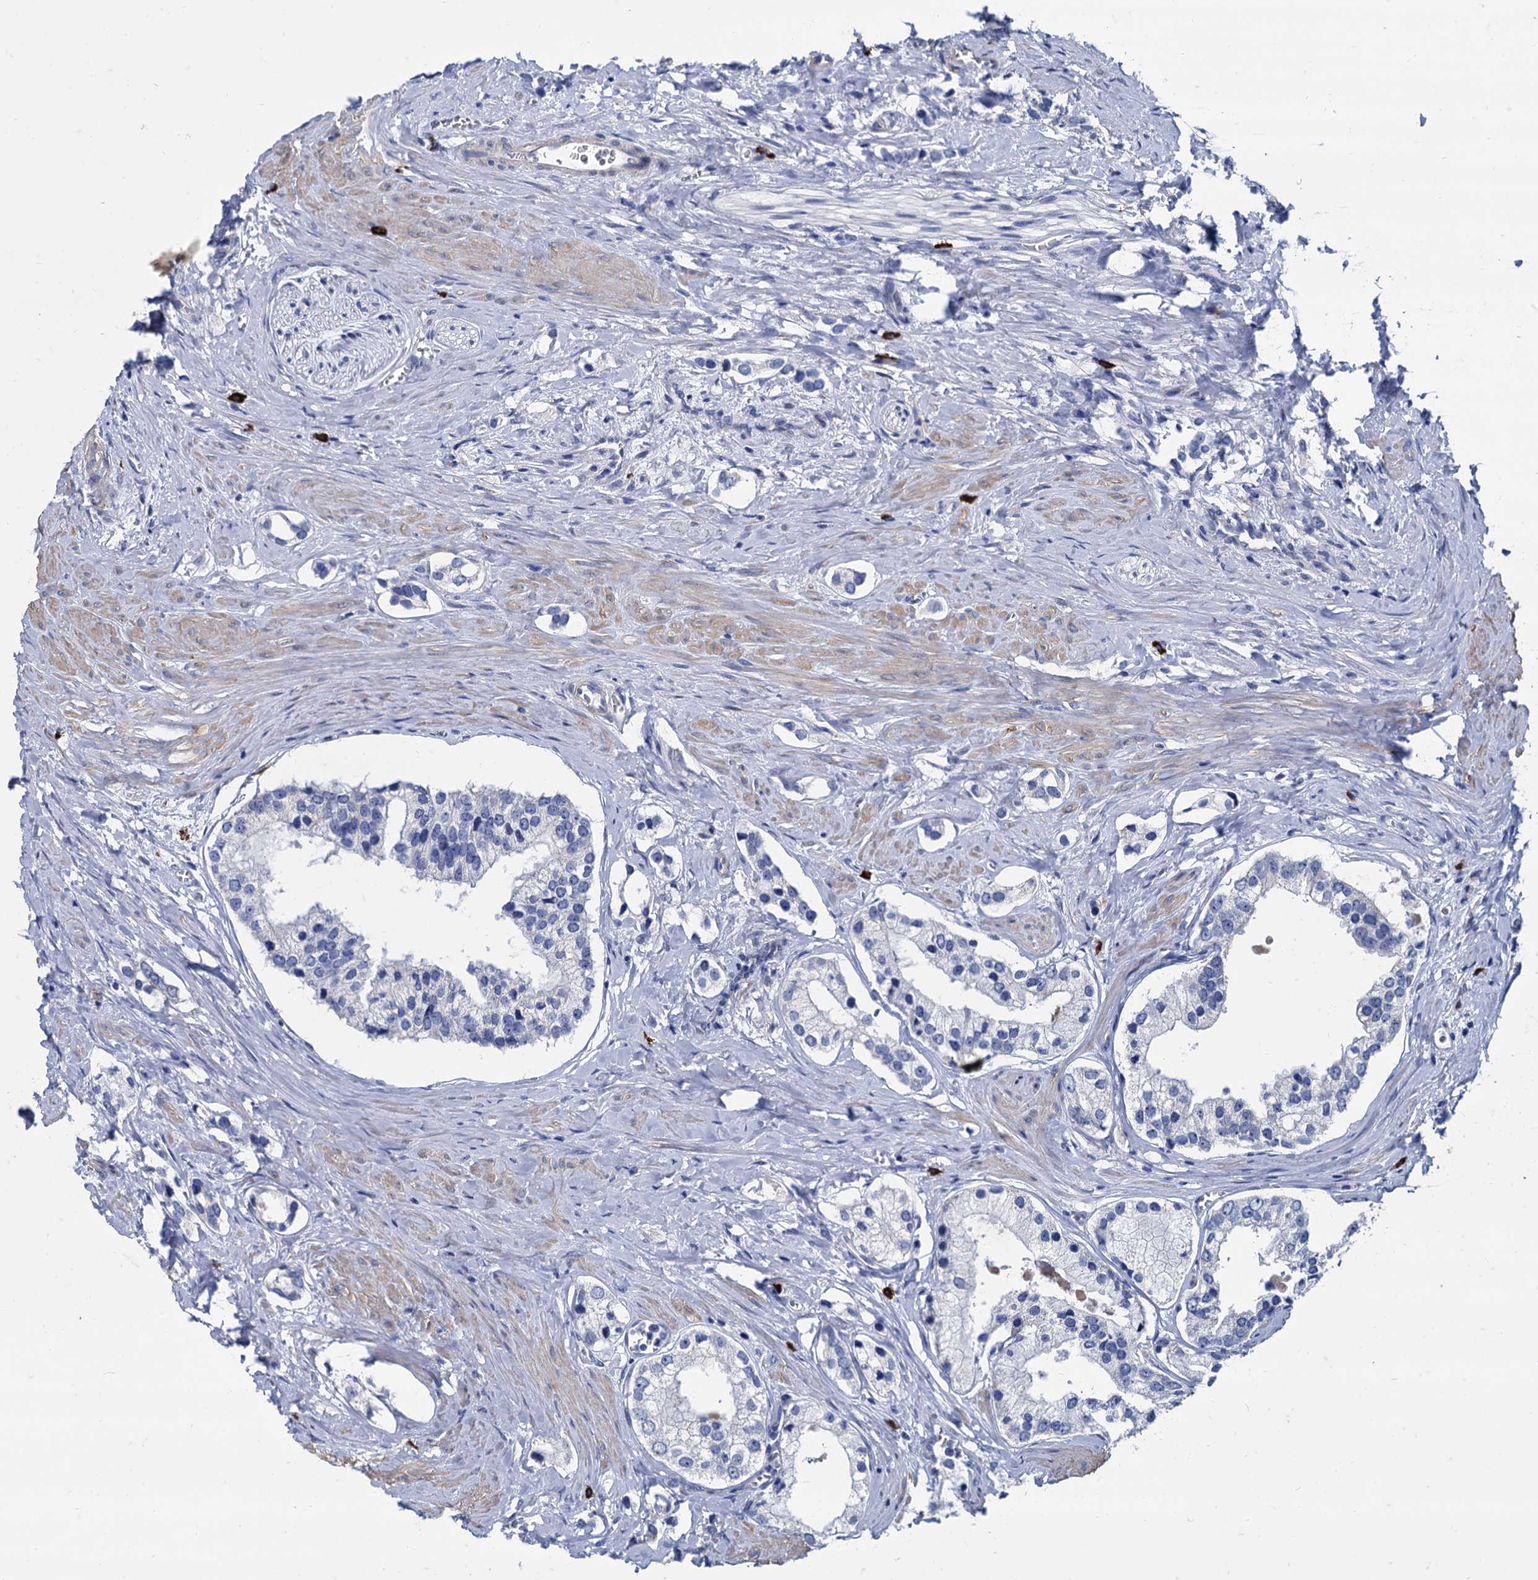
{"staining": {"intensity": "negative", "quantity": "none", "location": "none"}, "tissue": "prostate cancer", "cell_type": "Tumor cells", "image_type": "cancer", "snomed": [{"axis": "morphology", "description": "Adenocarcinoma, High grade"}, {"axis": "topography", "description": "Prostate"}], "caption": "Human prostate high-grade adenocarcinoma stained for a protein using IHC exhibits no expression in tumor cells.", "gene": "FOXR2", "patient": {"sex": "male", "age": 66}}